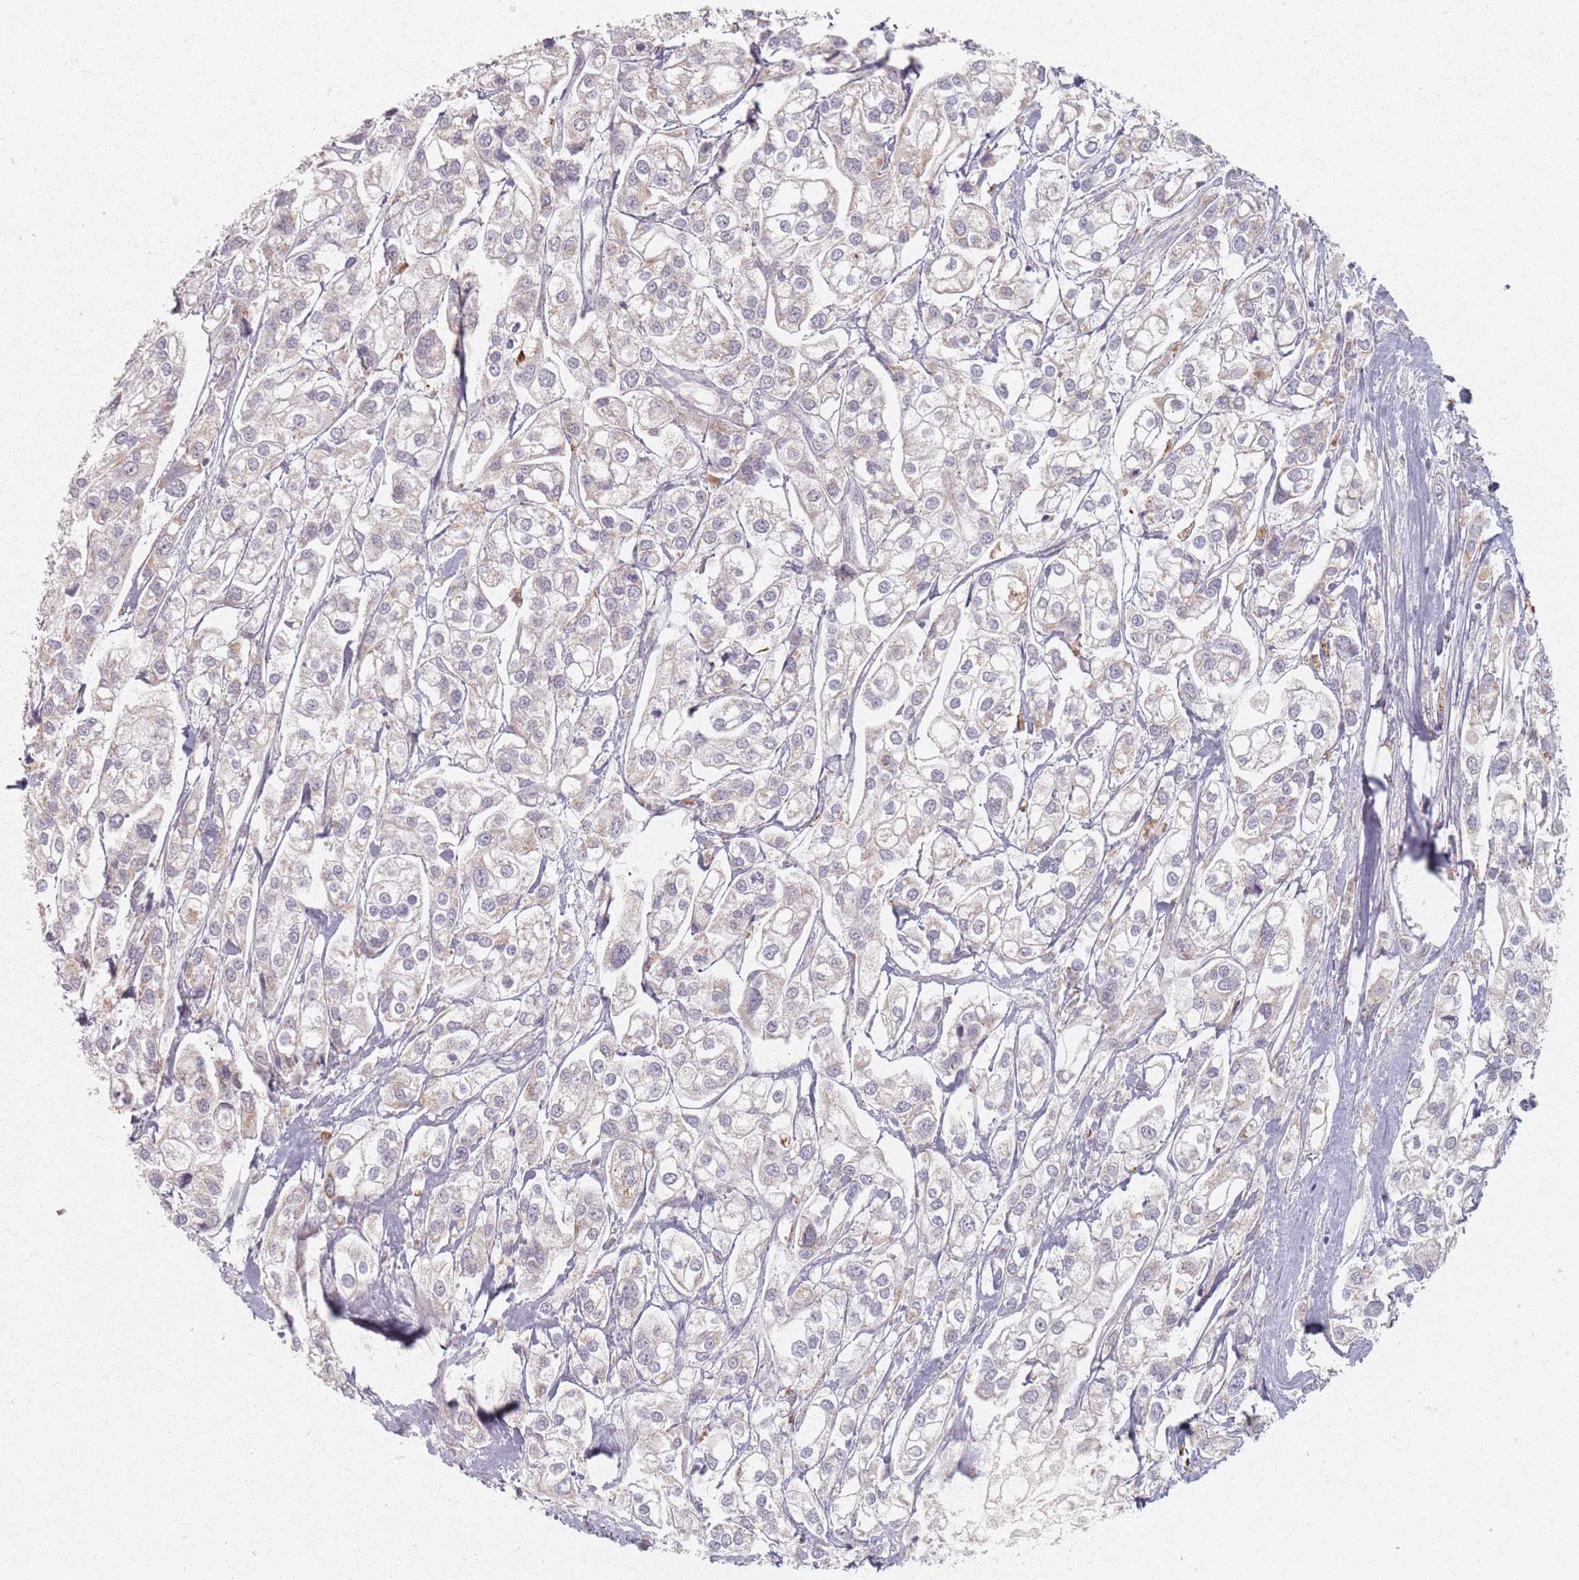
{"staining": {"intensity": "weak", "quantity": "<25%", "location": "cytoplasmic/membranous"}, "tissue": "urothelial cancer", "cell_type": "Tumor cells", "image_type": "cancer", "snomed": [{"axis": "morphology", "description": "Urothelial carcinoma, High grade"}, {"axis": "topography", "description": "Urinary bladder"}], "caption": "The photomicrograph exhibits no significant positivity in tumor cells of urothelial cancer.", "gene": "PKD2L2", "patient": {"sex": "male", "age": 67}}